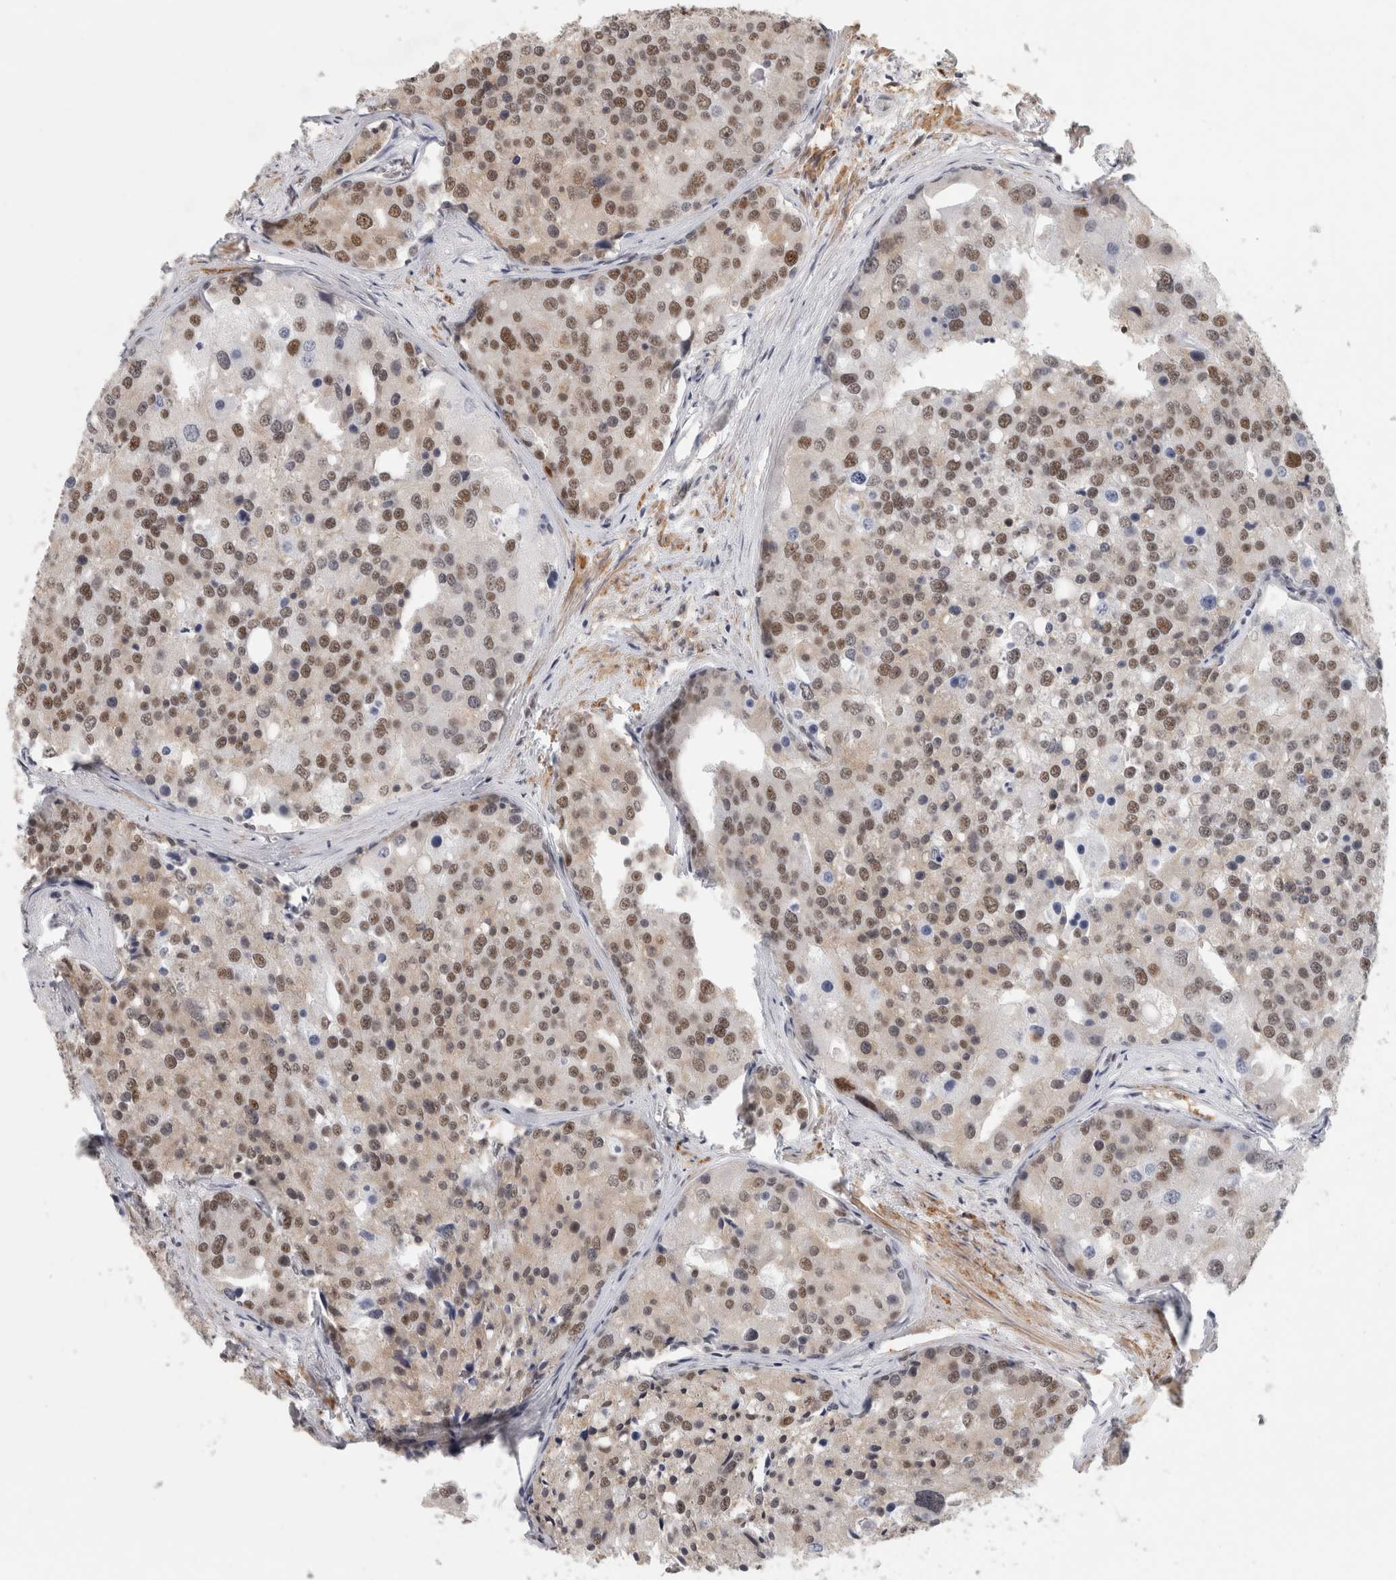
{"staining": {"intensity": "moderate", "quantity": ">75%", "location": "nuclear"}, "tissue": "prostate cancer", "cell_type": "Tumor cells", "image_type": "cancer", "snomed": [{"axis": "morphology", "description": "Adenocarcinoma, High grade"}, {"axis": "topography", "description": "Prostate"}], "caption": "DAB immunohistochemical staining of prostate cancer demonstrates moderate nuclear protein staining in approximately >75% of tumor cells.", "gene": "ZNF830", "patient": {"sex": "male", "age": 50}}